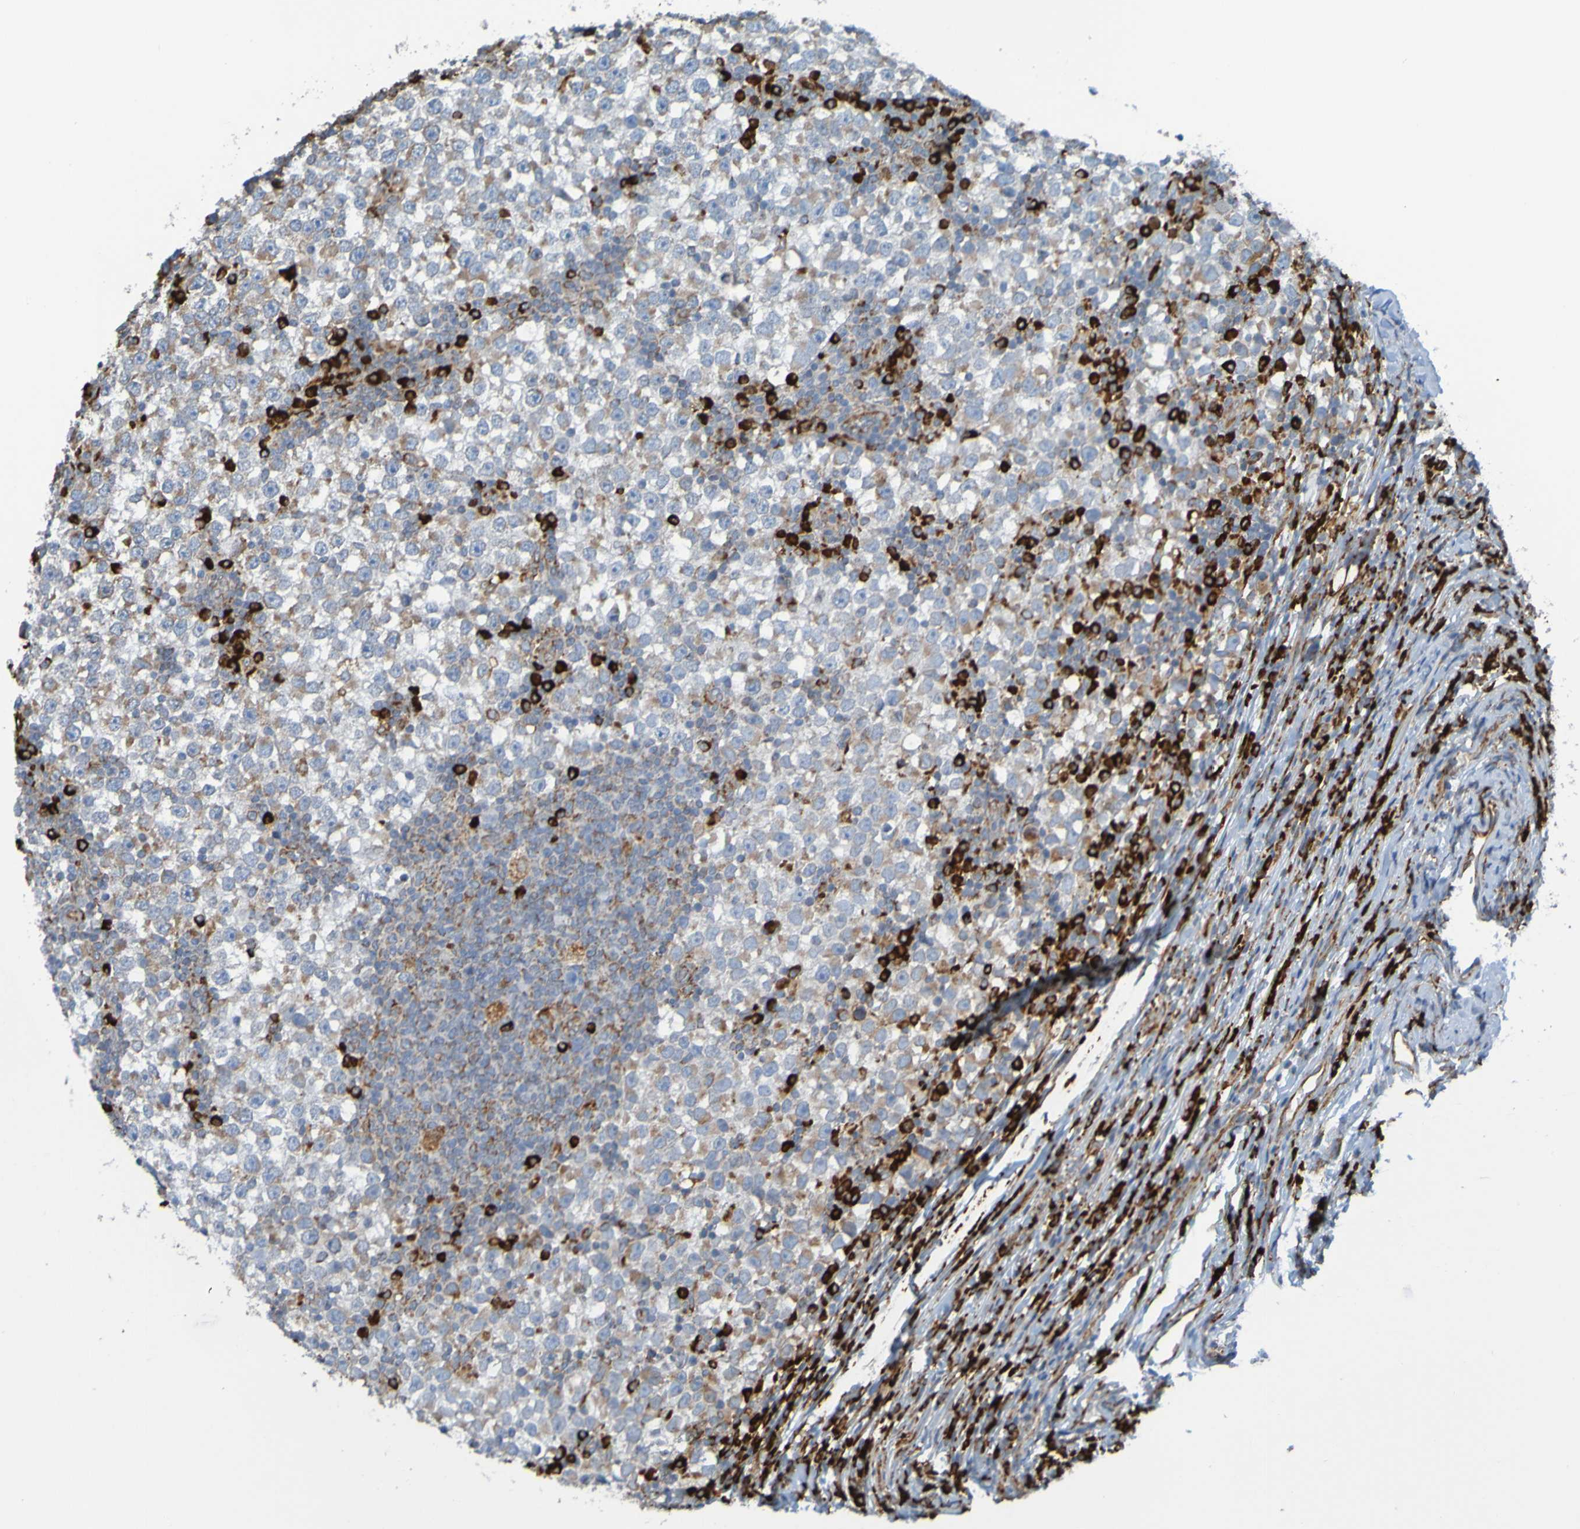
{"staining": {"intensity": "weak", "quantity": "<25%", "location": "cytoplasmic/membranous"}, "tissue": "testis cancer", "cell_type": "Tumor cells", "image_type": "cancer", "snomed": [{"axis": "morphology", "description": "Seminoma, NOS"}, {"axis": "topography", "description": "Testis"}], "caption": "Immunohistochemistry (IHC) of human testis seminoma demonstrates no staining in tumor cells.", "gene": "SSR1", "patient": {"sex": "male", "age": 65}}